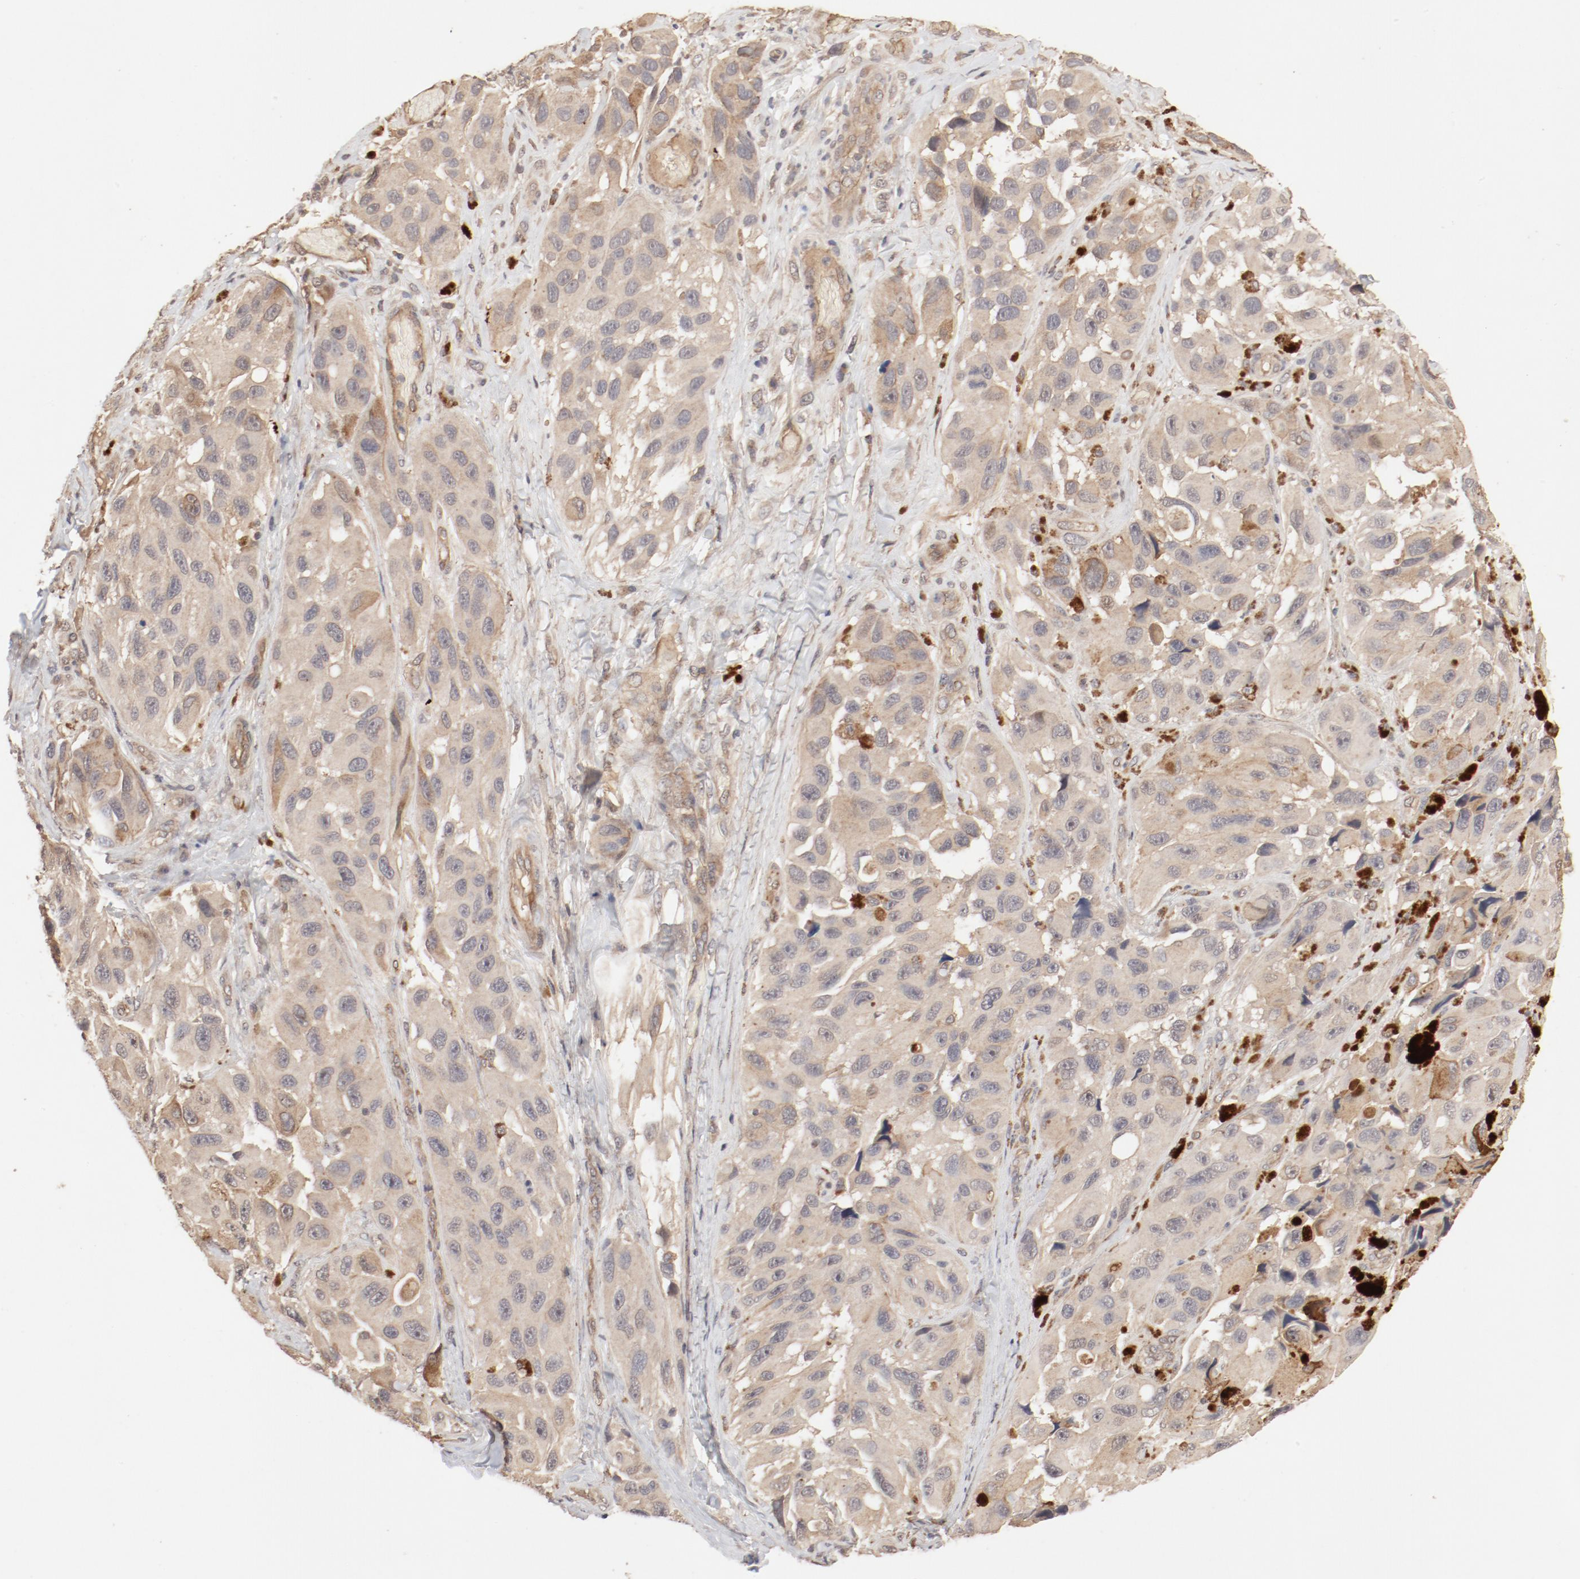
{"staining": {"intensity": "moderate", "quantity": ">75%", "location": "cytoplasmic/membranous"}, "tissue": "melanoma", "cell_type": "Tumor cells", "image_type": "cancer", "snomed": [{"axis": "morphology", "description": "Malignant melanoma, NOS"}, {"axis": "topography", "description": "Skin"}], "caption": "High-power microscopy captured an IHC micrograph of malignant melanoma, revealing moderate cytoplasmic/membranous positivity in approximately >75% of tumor cells. The staining was performed using DAB (3,3'-diaminobenzidine) to visualize the protein expression in brown, while the nuclei were stained in blue with hematoxylin (Magnification: 20x).", "gene": "IL3RA", "patient": {"sex": "female", "age": 73}}